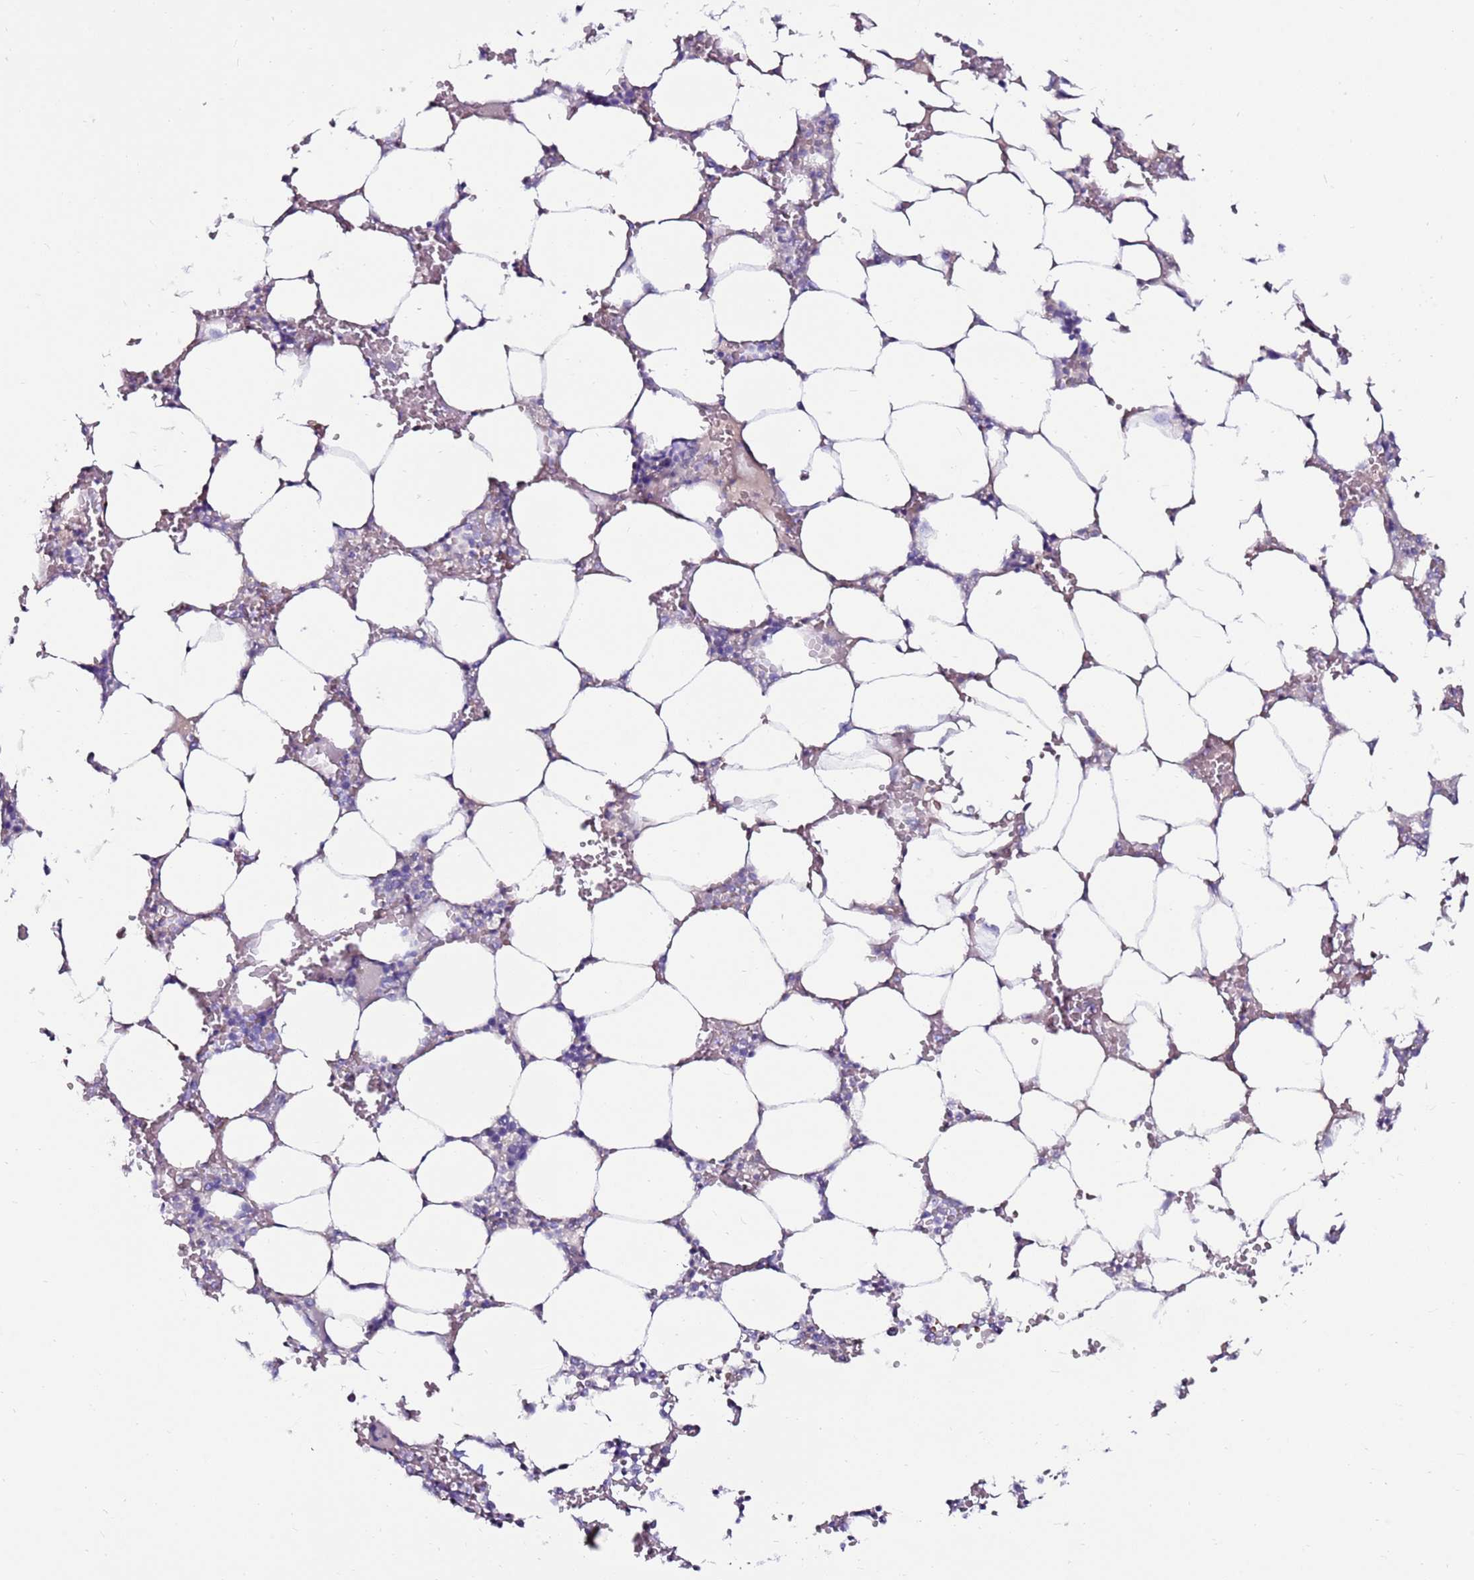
{"staining": {"intensity": "negative", "quantity": "none", "location": "none"}, "tissue": "bone marrow", "cell_type": "Hematopoietic cells", "image_type": "normal", "snomed": [{"axis": "morphology", "description": "Normal tissue, NOS"}, {"axis": "topography", "description": "Bone marrow"}], "caption": "Hematopoietic cells are negative for brown protein staining in unremarkable bone marrow. Brightfield microscopy of immunohistochemistry stained with DAB (3,3'-diaminobenzidine) (brown) and hematoxylin (blue), captured at high magnification.", "gene": "EVPLL", "patient": {"sex": "male", "age": 64}}